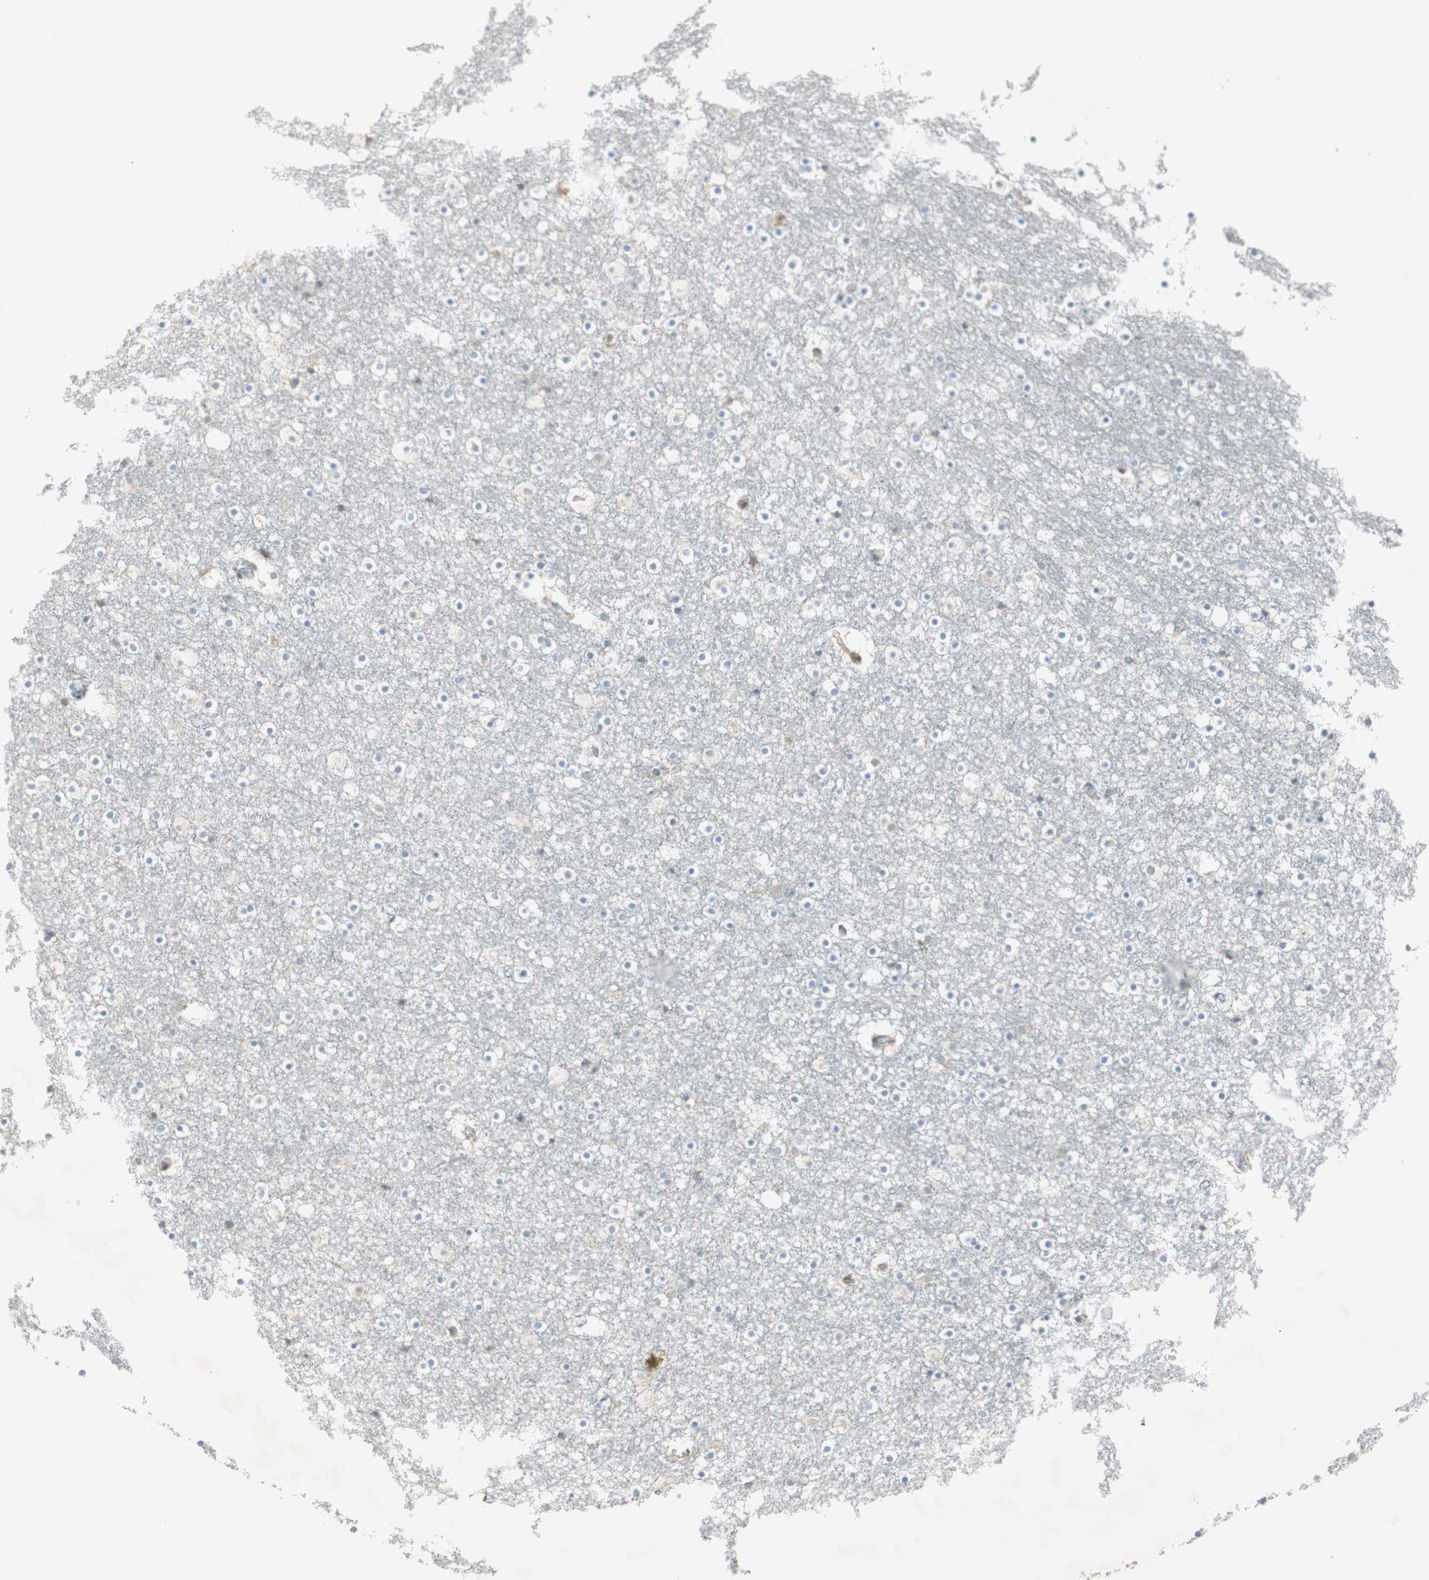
{"staining": {"intensity": "negative", "quantity": "none", "location": "none"}, "tissue": "caudate", "cell_type": "Glial cells", "image_type": "normal", "snomed": [{"axis": "morphology", "description": "Normal tissue, NOS"}, {"axis": "topography", "description": "Lateral ventricle wall"}], "caption": "There is no significant expression in glial cells of caudate. (DAB immunohistochemistry, high magnification).", "gene": "MSX2", "patient": {"sex": "male", "age": 45}}